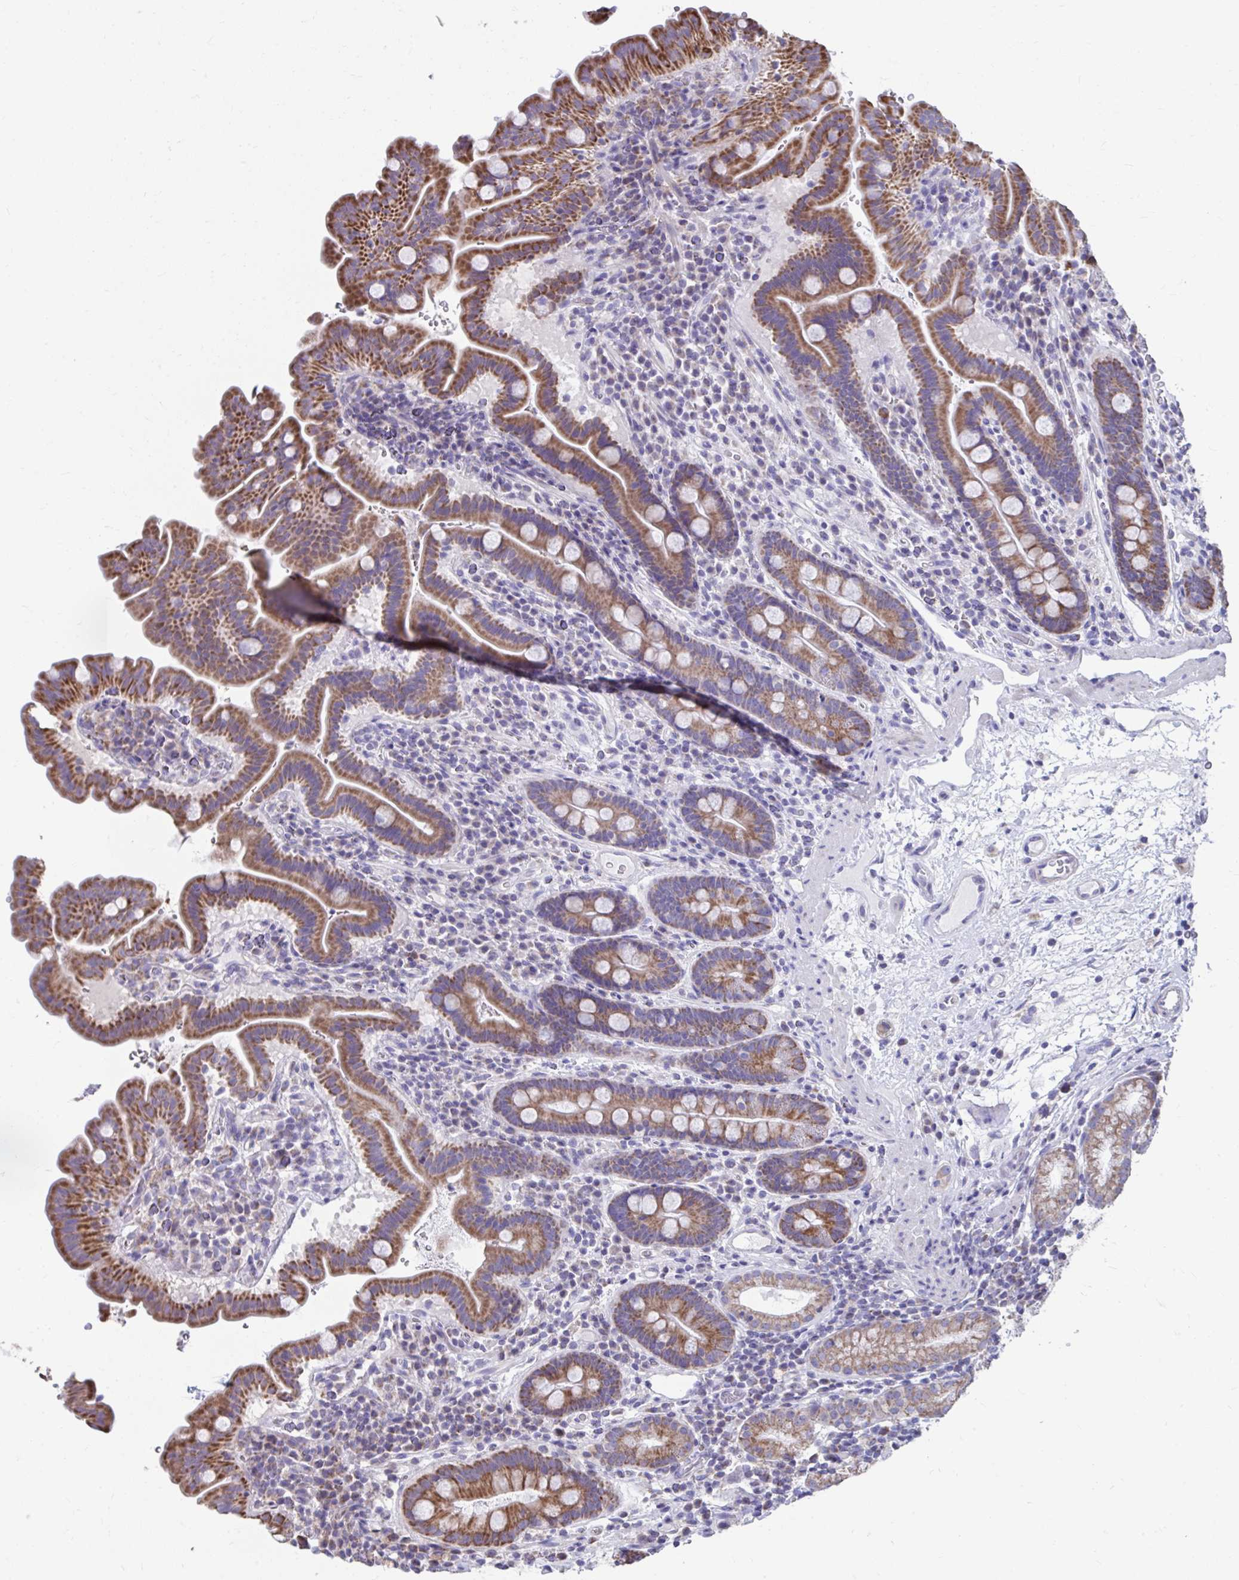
{"staining": {"intensity": "moderate", "quantity": ">75%", "location": "cytoplasmic/membranous"}, "tissue": "small intestine", "cell_type": "Glandular cells", "image_type": "normal", "snomed": [{"axis": "morphology", "description": "Normal tissue, NOS"}, {"axis": "topography", "description": "Small intestine"}], "caption": "DAB immunohistochemical staining of benign small intestine demonstrates moderate cytoplasmic/membranous protein staining in about >75% of glandular cells.", "gene": "LINGO4", "patient": {"sex": "male", "age": 26}}